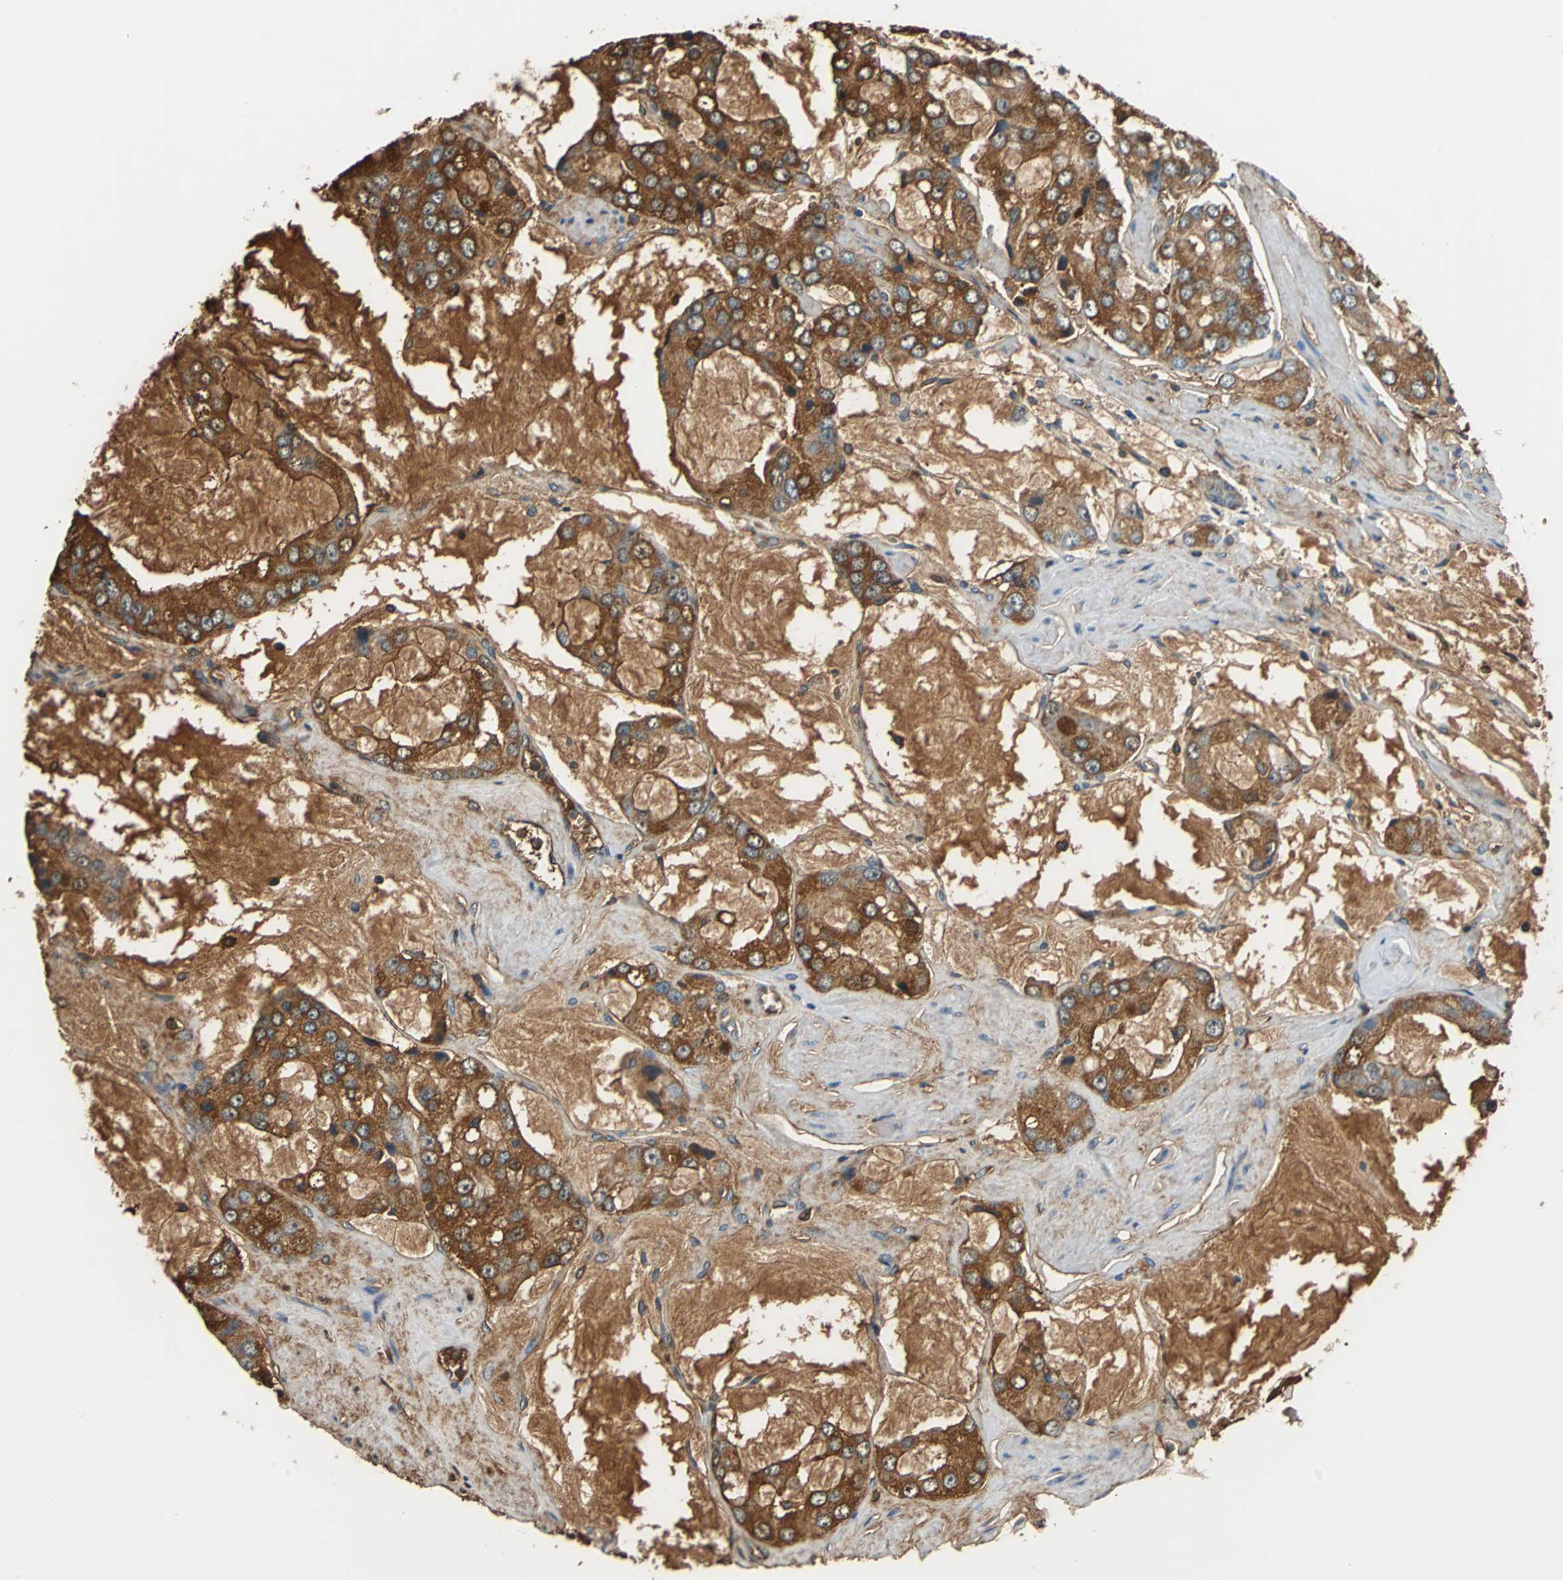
{"staining": {"intensity": "strong", "quantity": ">75%", "location": "cytoplasmic/membranous"}, "tissue": "prostate cancer", "cell_type": "Tumor cells", "image_type": "cancer", "snomed": [{"axis": "morphology", "description": "Adenocarcinoma, High grade"}, {"axis": "topography", "description": "Prostate"}], "caption": "Adenocarcinoma (high-grade) (prostate) stained with a brown dye demonstrates strong cytoplasmic/membranous positive positivity in approximately >75% of tumor cells.", "gene": "ALB", "patient": {"sex": "male", "age": 67}}